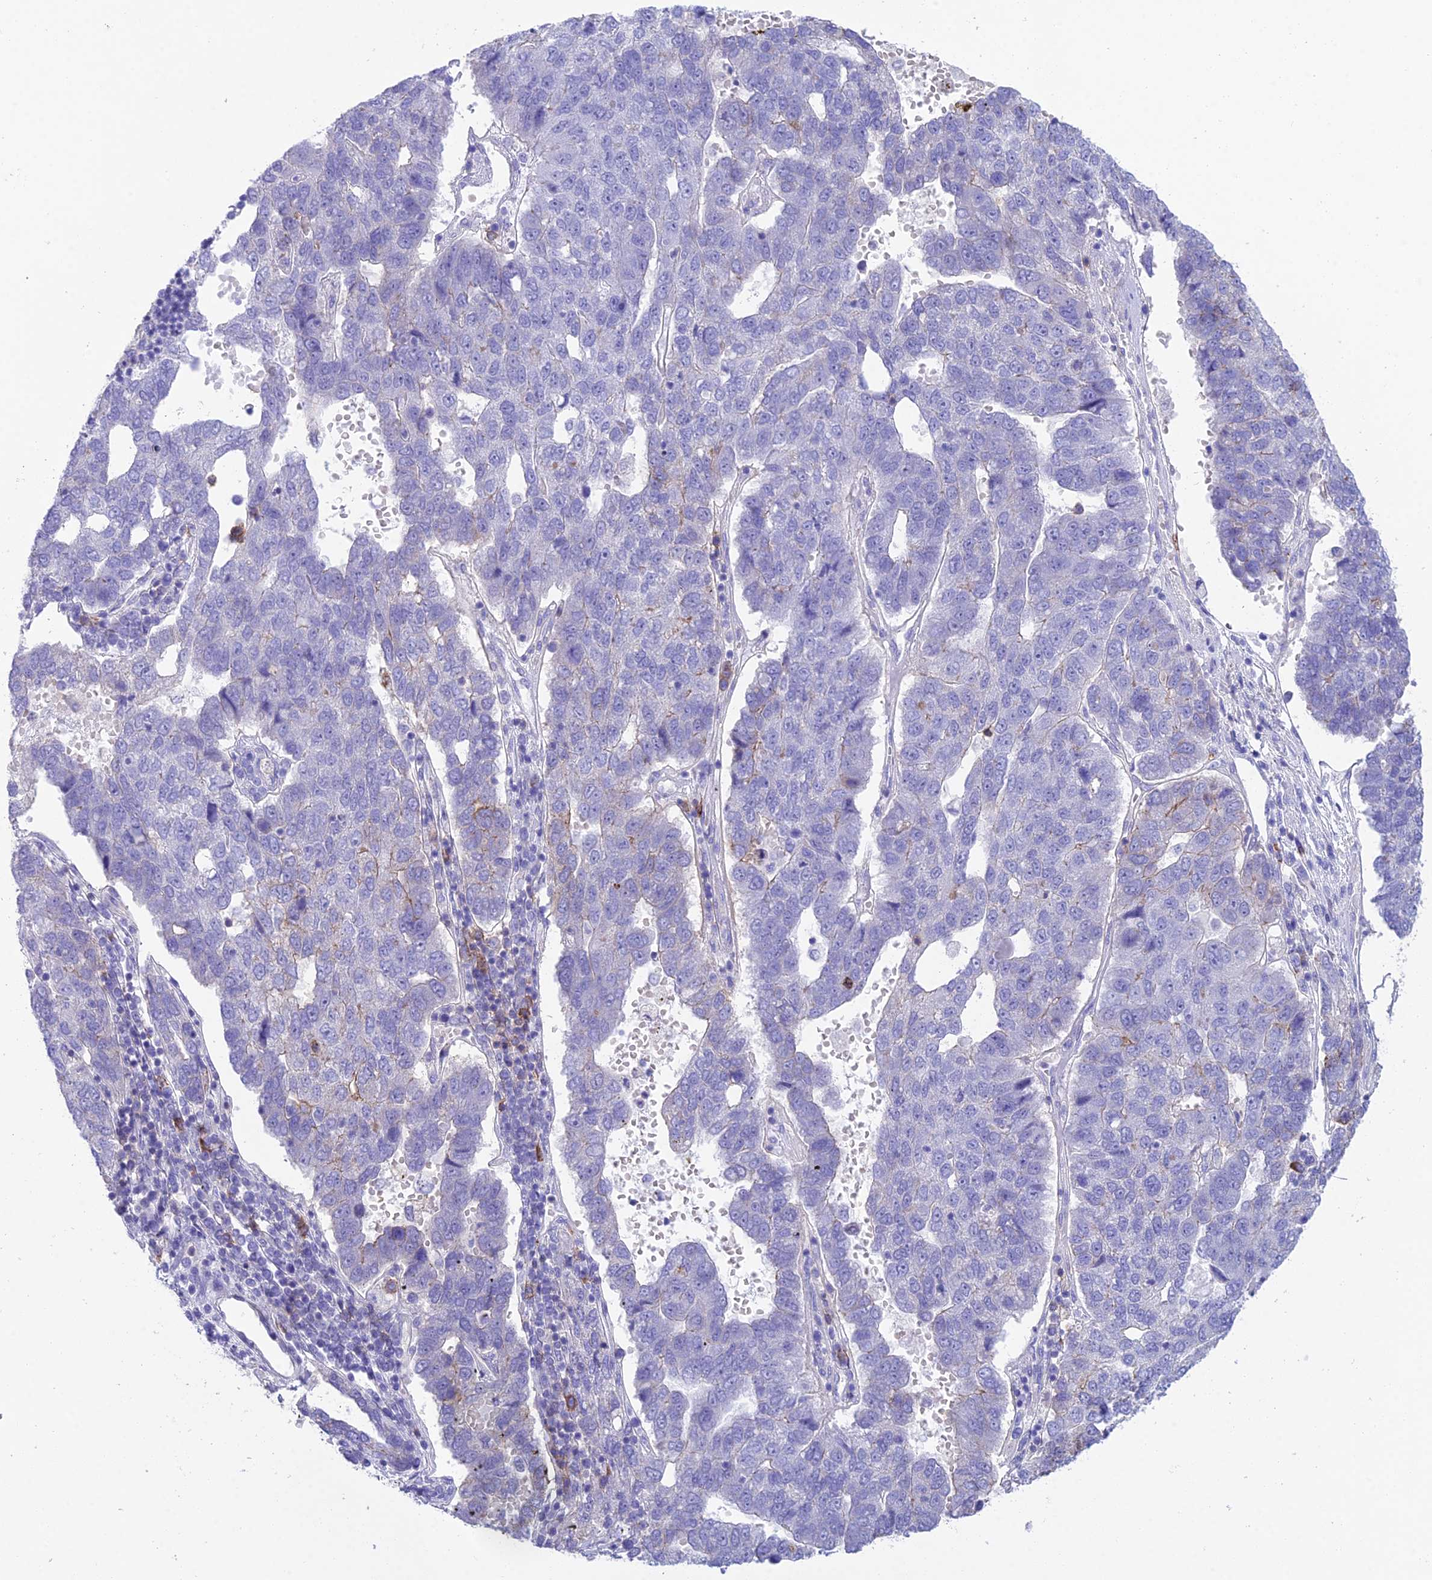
{"staining": {"intensity": "weak", "quantity": "<25%", "location": "cytoplasmic/membranous"}, "tissue": "pancreatic cancer", "cell_type": "Tumor cells", "image_type": "cancer", "snomed": [{"axis": "morphology", "description": "Adenocarcinoma, NOS"}, {"axis": "topography", "description": "Pancreas"}], "caption": "The image demonstrates no significant expression in tumor cells of pancreatic adenocarcinoma. (DAB (3,3'-diaminobenzidine) IHC, high magnification).", "gene": "OR1Q1", "patient": {"sex": "female", "age": 61}}